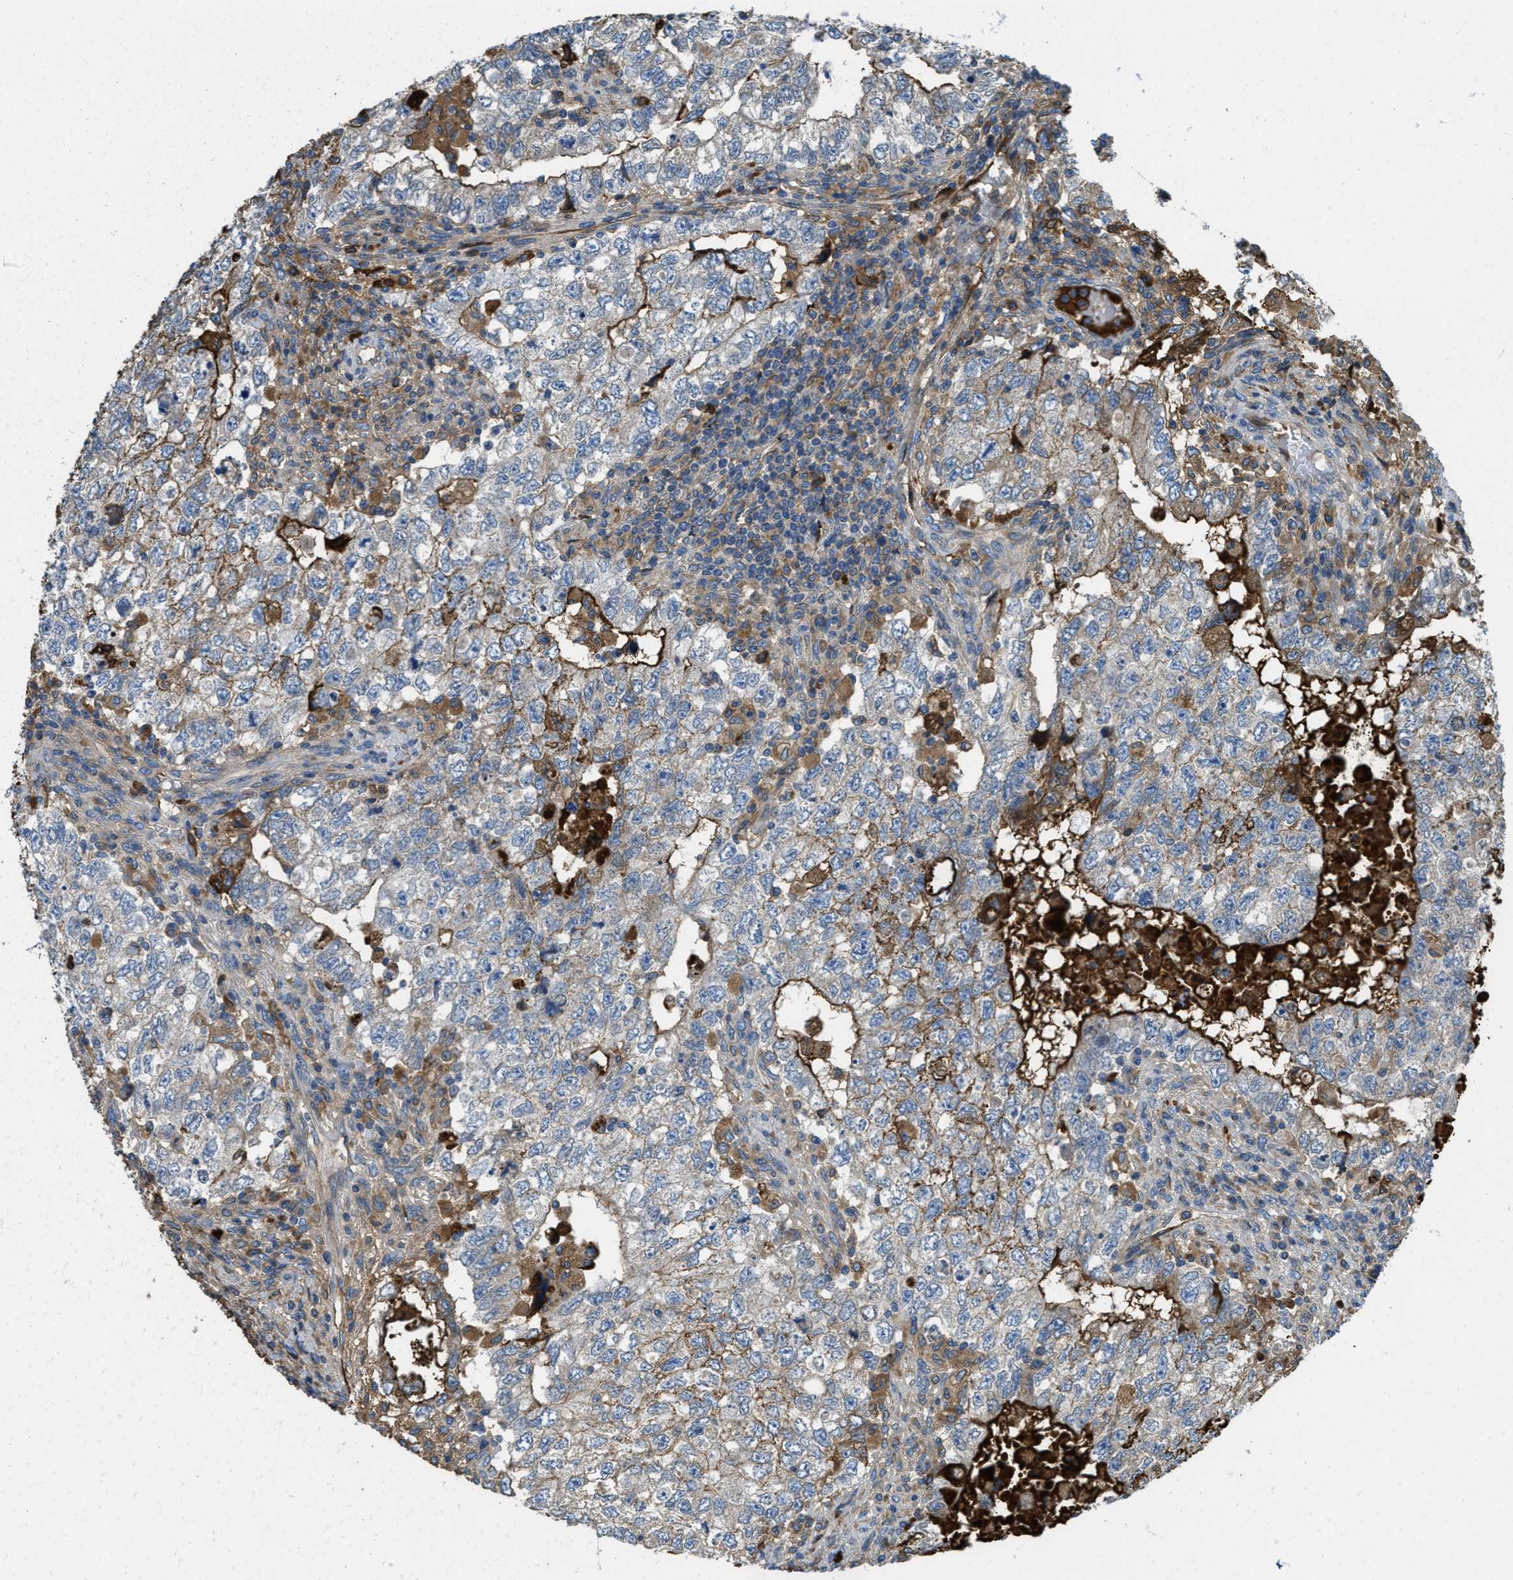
{"staining": {"intensity": "negative", "quantity": "none", "location": "none"}, "tissue": "testis cancer", "cell_type": "Tumor cells", "image_type": "cancer", "snomed": [{"axis": "morphology", "description": "Carcinoma, Embryonal, NOS"}, {"axis": "topography", "description": "Testis"}], "caption": "A high-resolution photomicrograph shows immunohistochemistry (IHC) staining of testis embryonal carcinoma, which demonstrates no significant staining in tumor cells.", "gene": "MPDU1", "patient": {"sex": "male", "age": 36}}